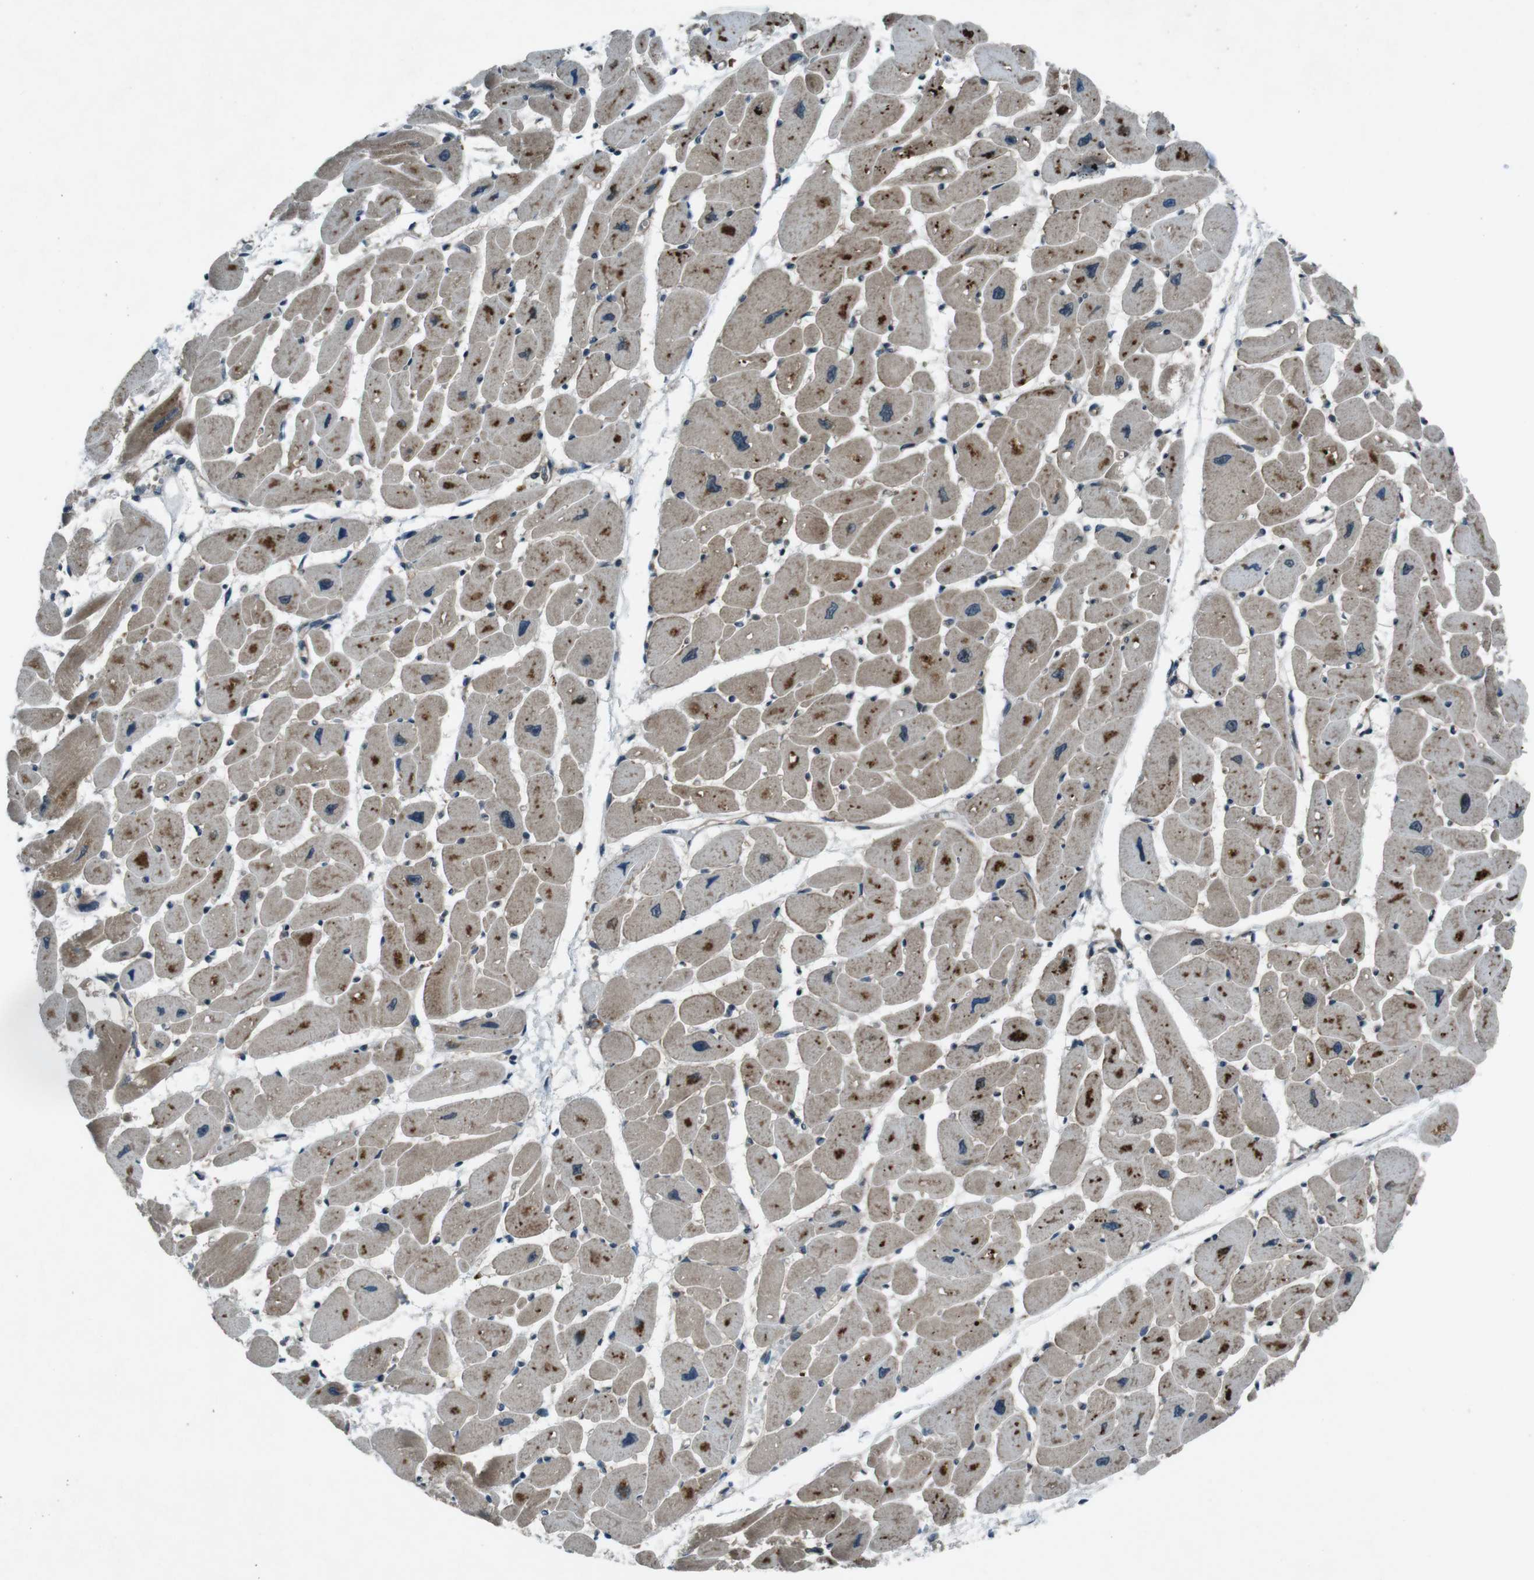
{"staining": {"intensity": "moderate", "quantity": ">75%", "location": "cytoplasmic/membranous"}, "tissue": "heart muscle", "cell_type": "Cardiomyocytes", "image_type": "normal", "snomed": [{"axis": "morphology", "description": "Normal tissue, NOS"}, {"axis": "topography", "description": "Heart"}], "caption": "IHC photomicrograph of unremarkable heart muscle: human heart muscle stained using immunohistochemistry demonstrates medium levels of moderate protein expression localized specifically in the cytoplasmic/membranous of cardiomyocytes, appearing as a cytoplasmic/membranous brown color.", "gene": "SLC27A4", "patient": {"sex": "female", "age": 54}}